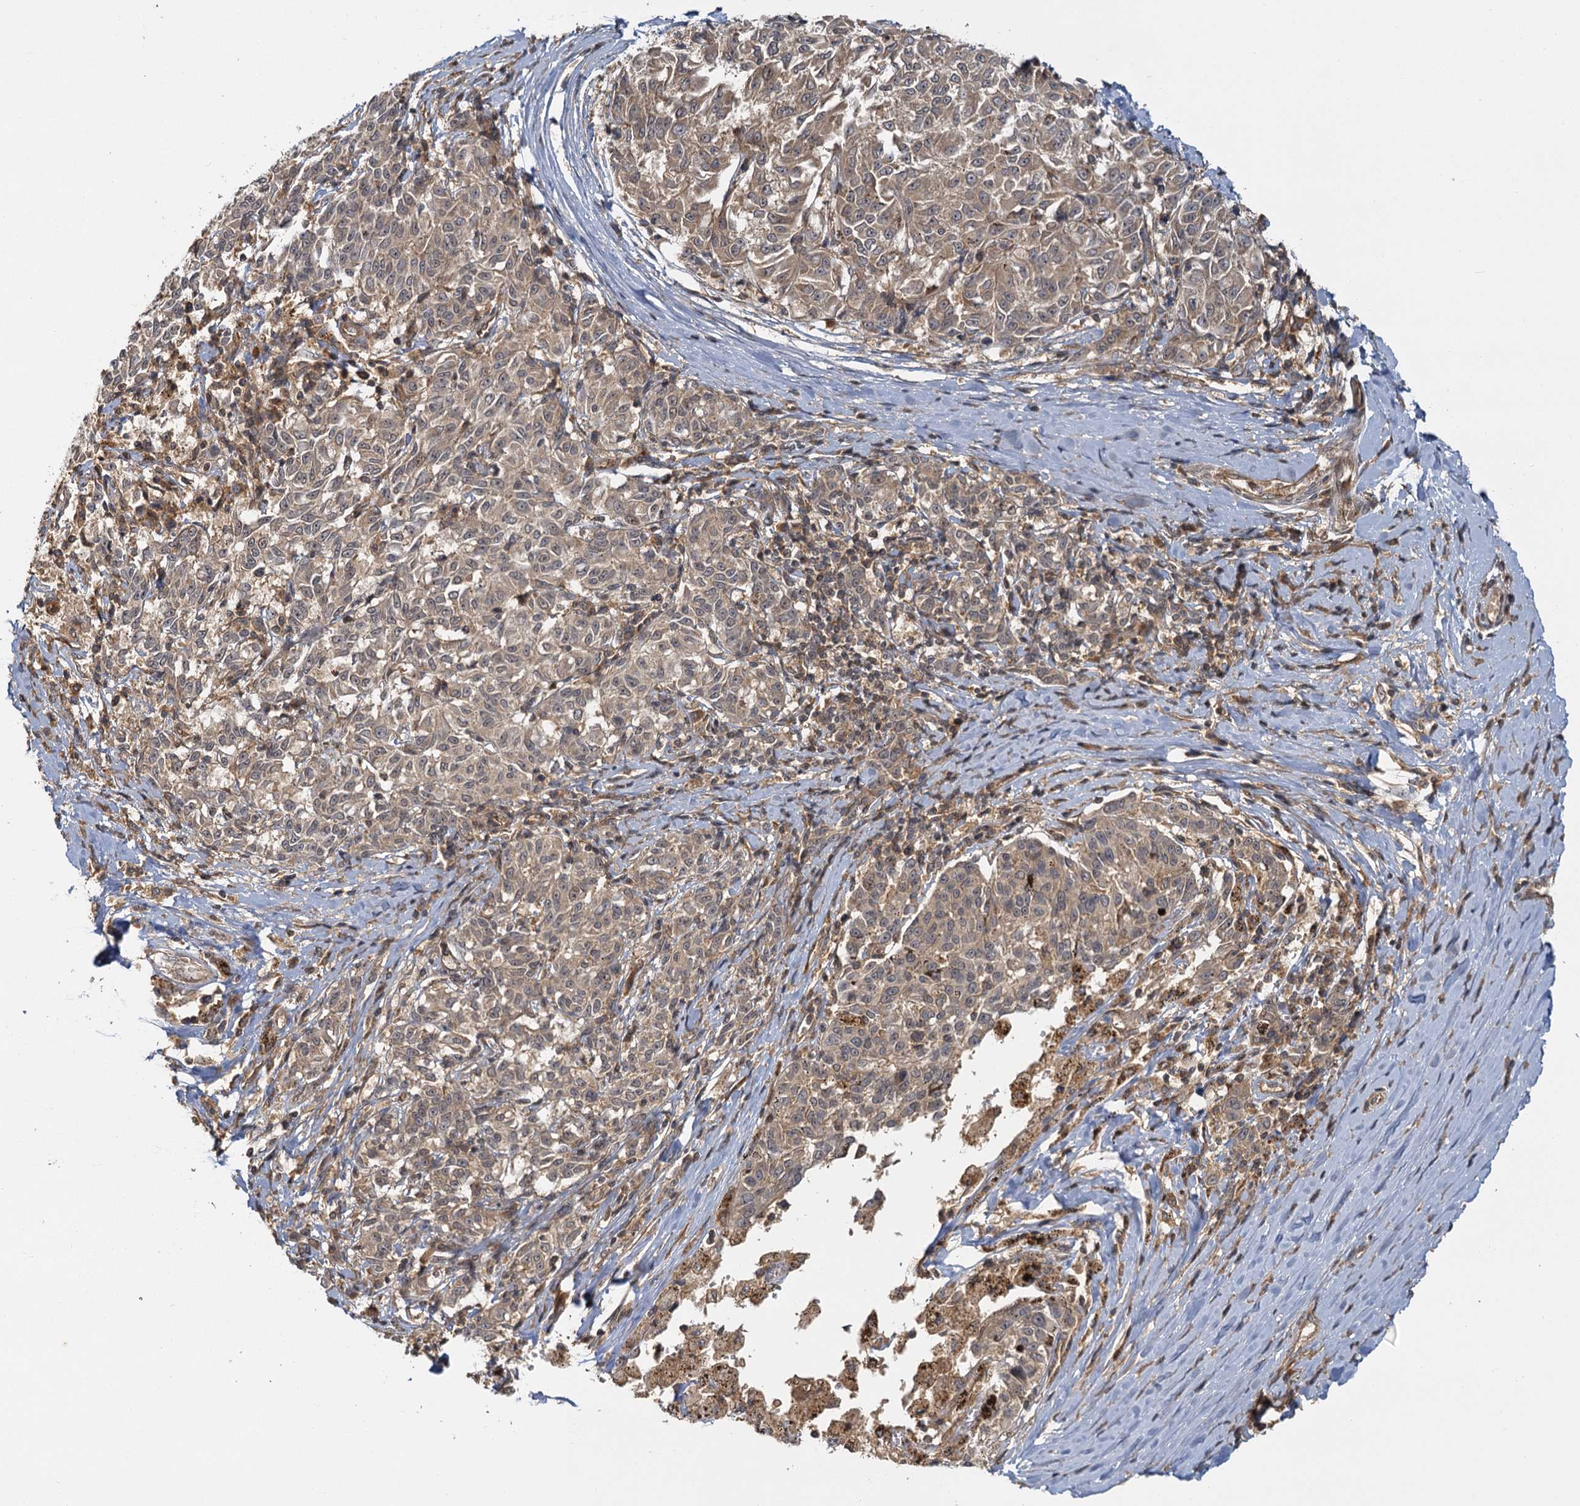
{"staining": {"intensity": "moderate", "quantity": ">75%", "location": "cytoplasmic/membranous"}, "tissue": "melanoma", "cell_type": "Tumor cells", "image_type": "cancer", "snomed": [{"axis": "morphology", "description": "Malignant melanoma, NOS"}, {"axis": "topography", "description": "Skin"}], "caption": "High-magnification brightfield microscopy of malignant melanoma stained with DAB (brown) and counterstained with hematoxylin (blue). tumor cells exhibit moderate cytoplasmic/membranous expression is identified in approximately>75% of cells.", "gene": "ZNF549", "patient": {"sex": "female", "age": 72}}